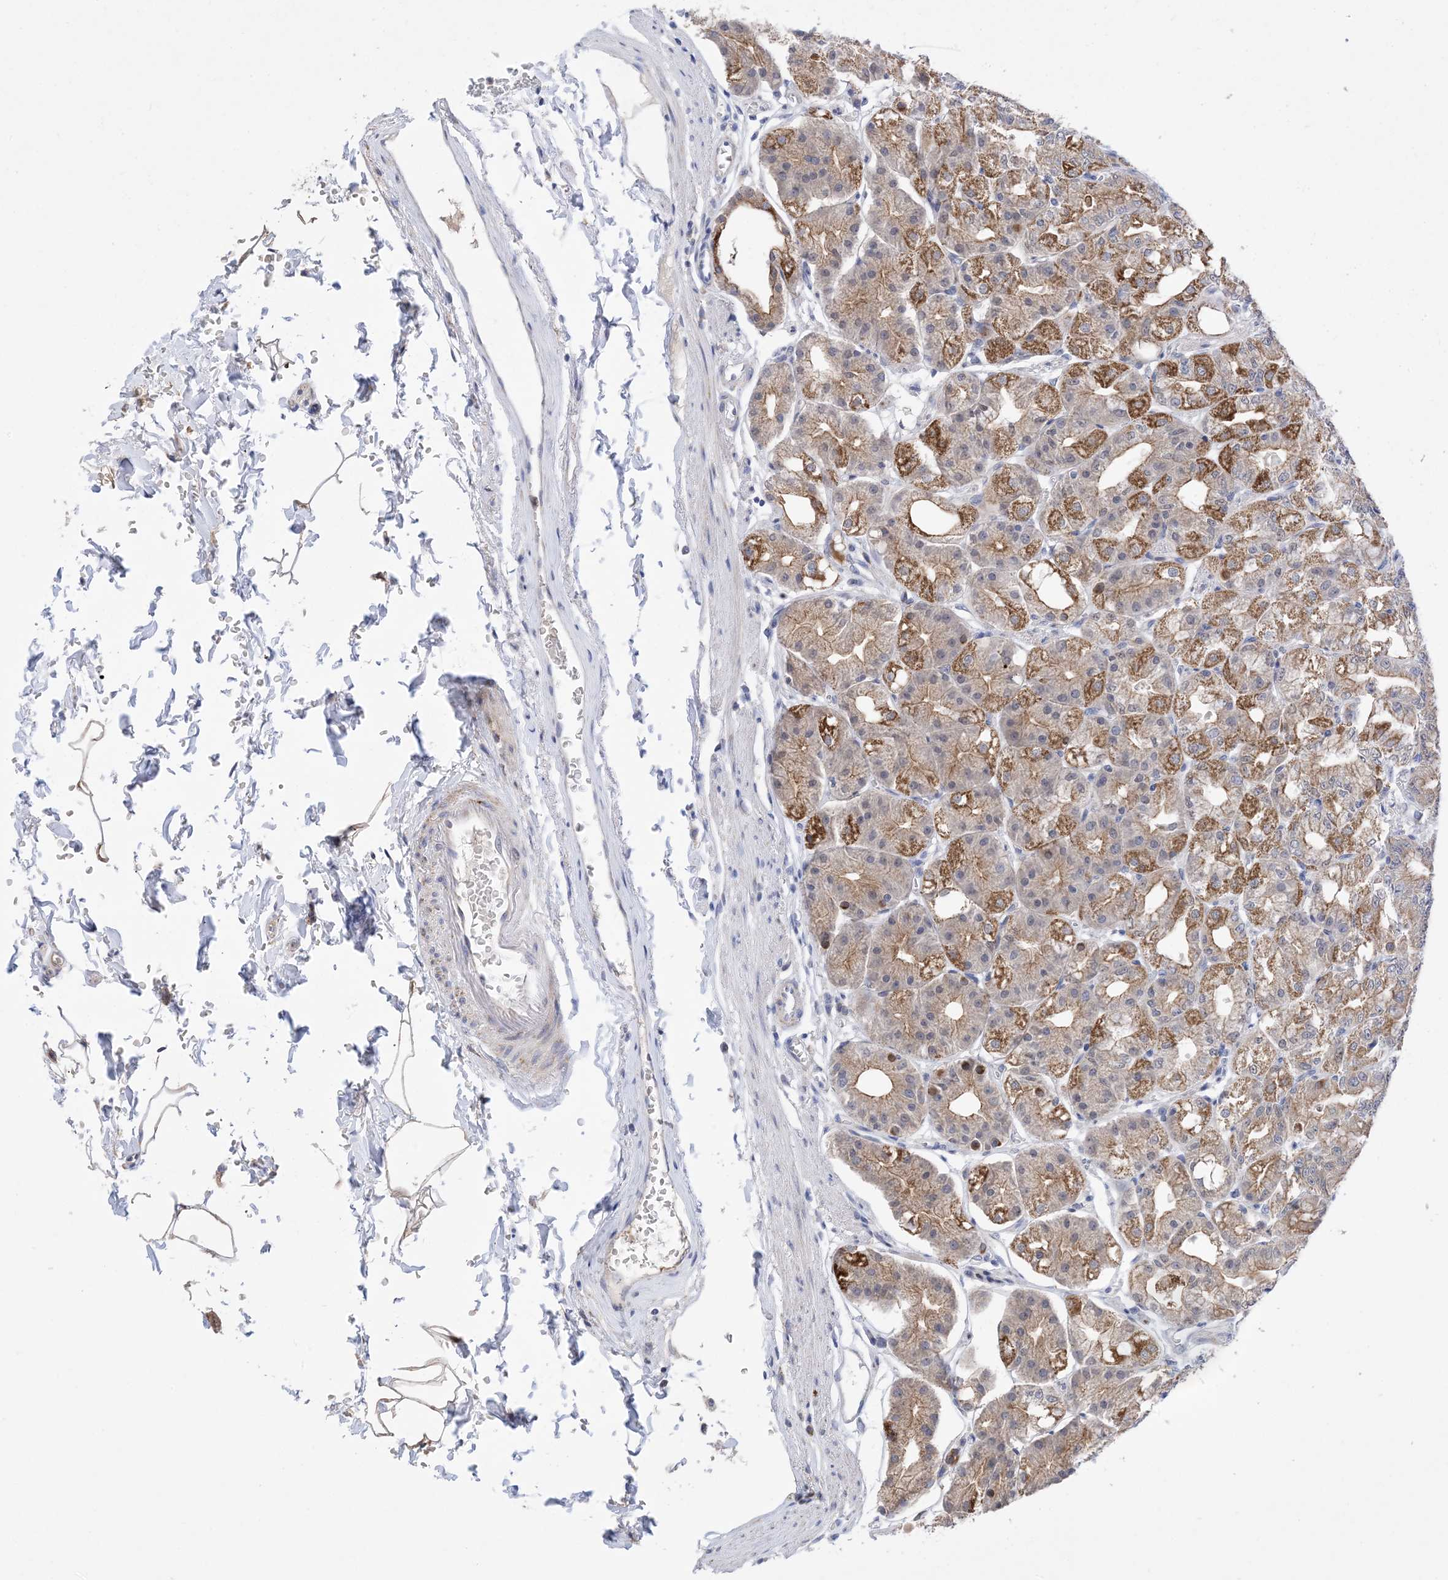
{"staining": {"intensity": "moderate", "quantity": "25%-75%", "location": "cytoplasmic/membranous"}, "tissue": "stomach", "cell_type": "Glandular cells", "image_type": "normal", "snomed": [{"axis": "morphology", "description": "Normal tissue, NOS"}, {"axis": "topography", "description": "Stomach, lower"}], "caption": "Protein expression analysis of normal stomach shows moderate cytoplasmic/membranous expression in approximately 25%-75% of glandular cells. (DAB IHC, brown staining for protein, blue staining for nuclei).", "gene": "PLK4", "patient": {"sex": "male", "age": 71}}